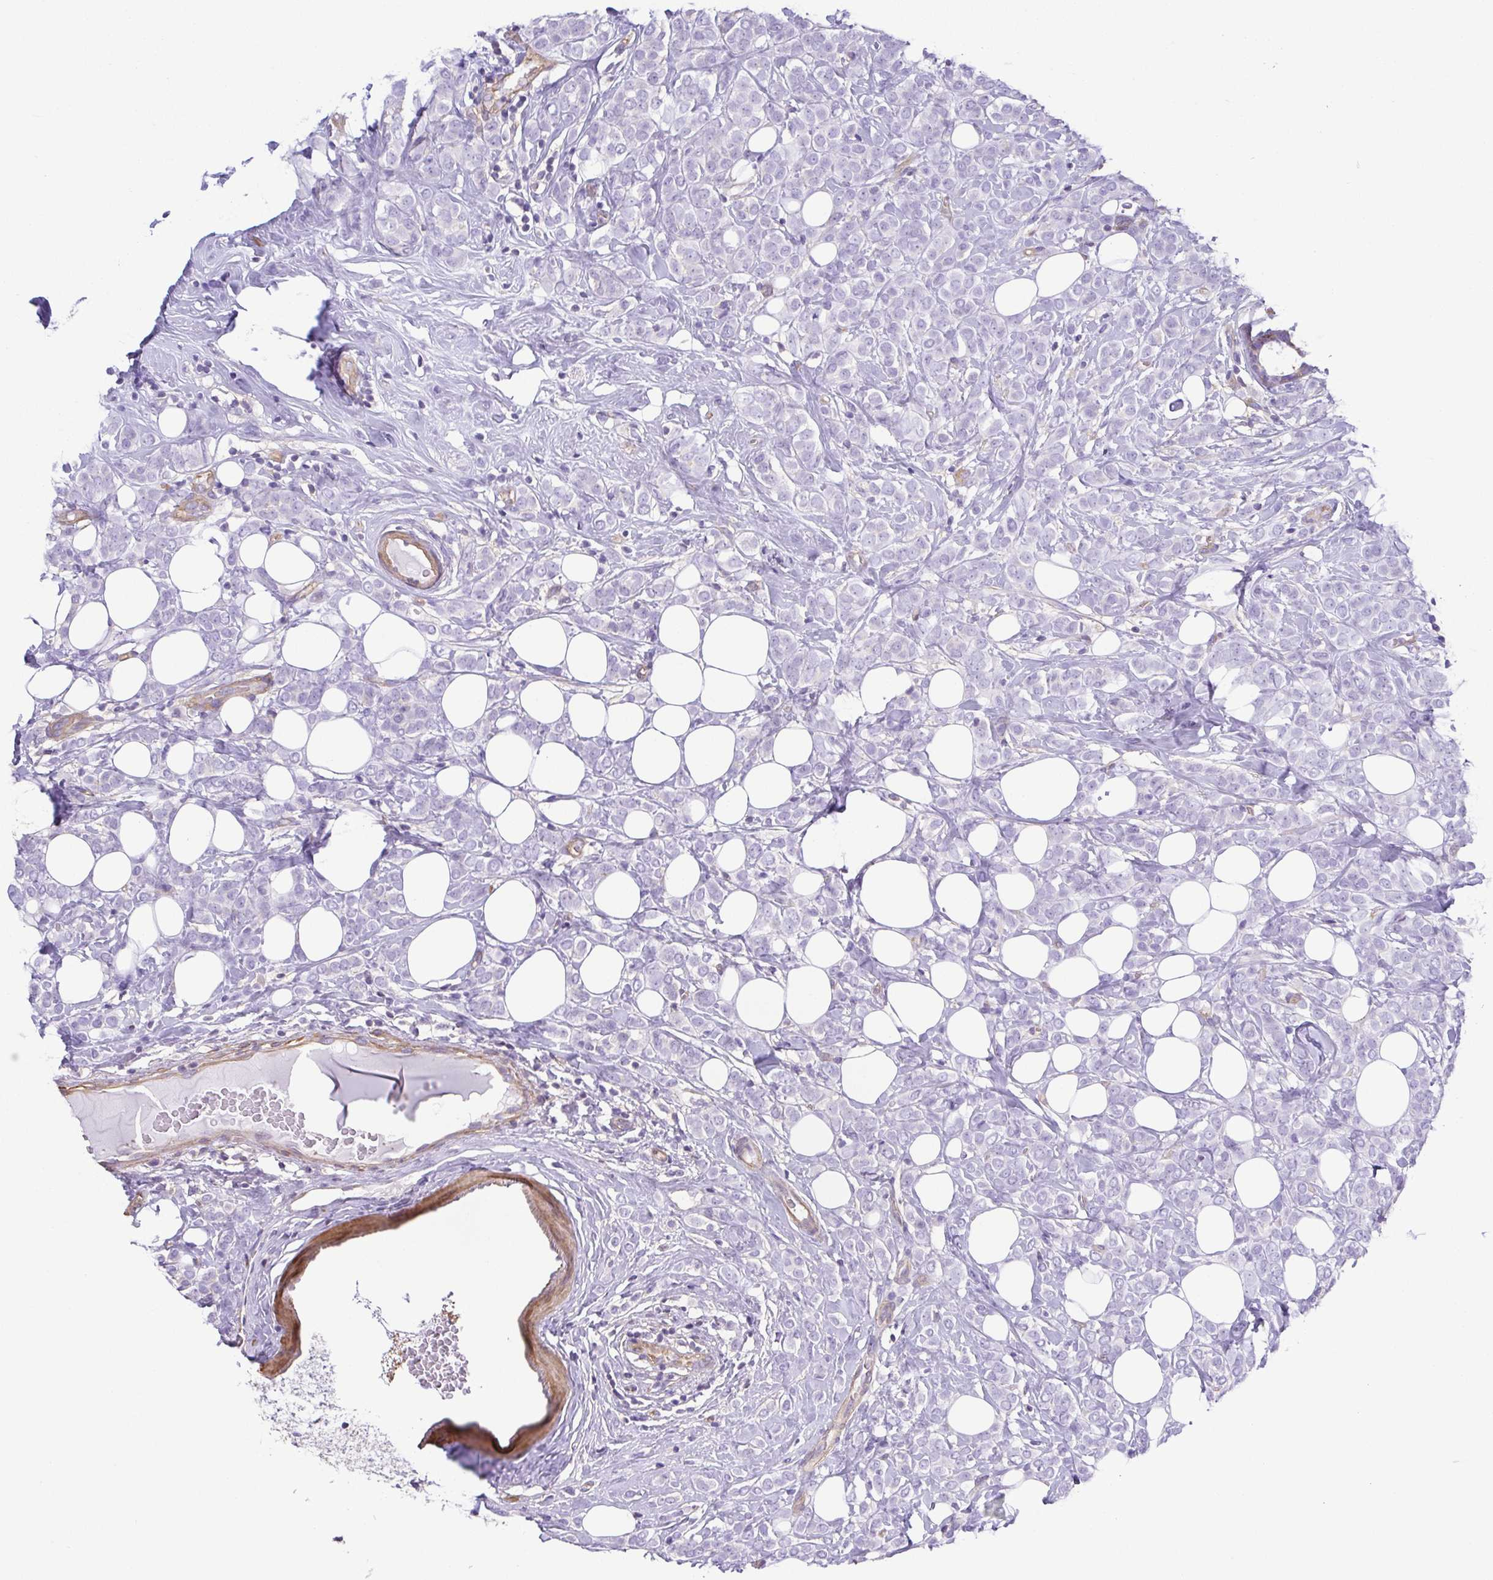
{"staining": {"intensity": "negative", "quantity": "none", "location": "none"}, "tissue": "breast cancer", "cell_type": "Tumor cells", "image_type": "cancer", "snomed": [{"axis": "morphology", "description": "Lobular carcinoma"}, {"axis": "topography", "description": "Breast"}], "caption": "A photomicrograph of breast lobular carcinoma stained for a protein shows no brown staining in tumor cells.", "gene": "MYL6", "patient": {"sex": "female", "age": 49}}